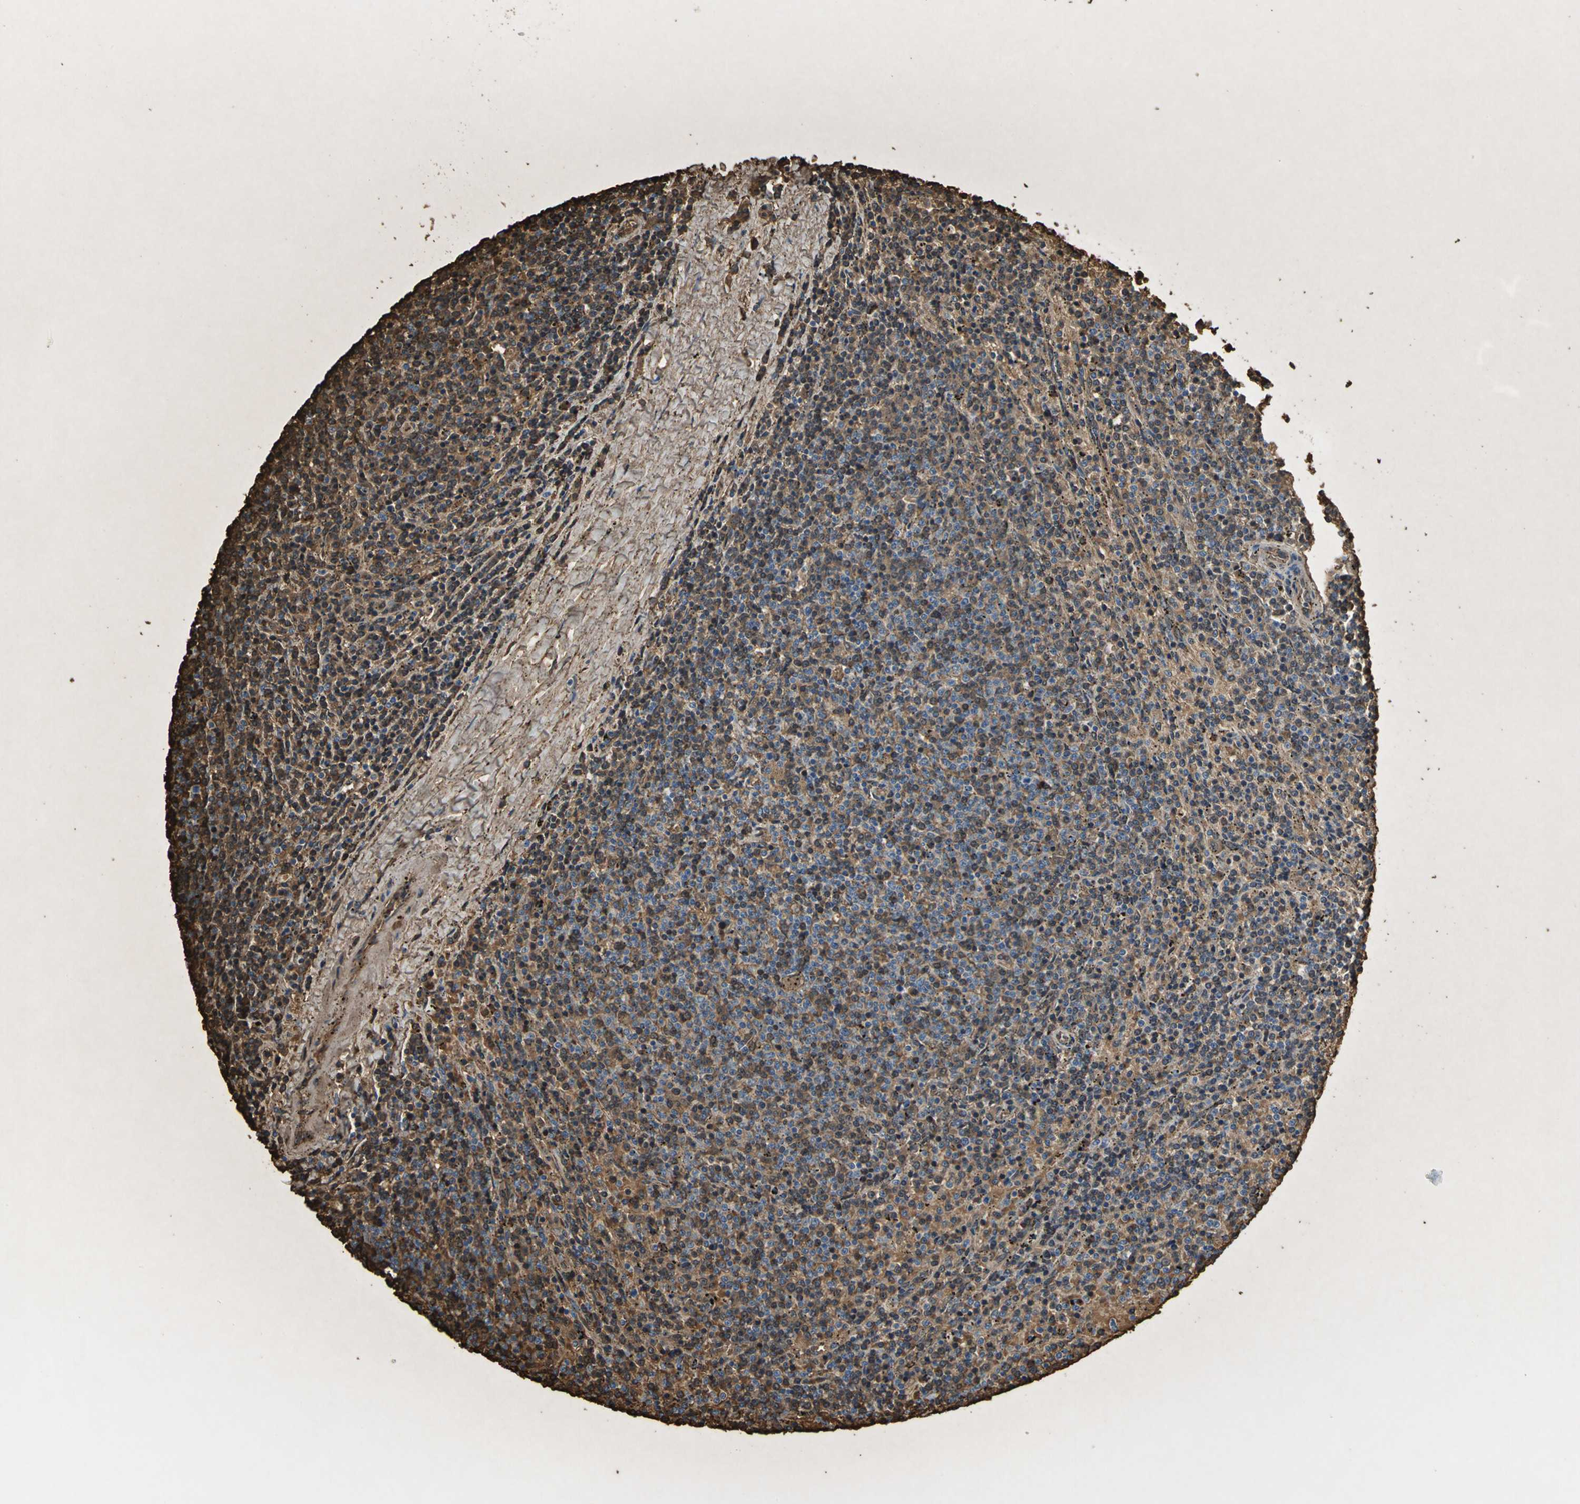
{"staining": {"intensity": "strong", "quantity": ">75%", "location": "cytoplasmic/membranous"}, "tissue": "lymphoma", "cell_type": "Tumor cells", "image_type": "cancer", "snomed": [{"axis": "morphology", "description": "Malignant lymphoma, non-Hodgkin's type, Low grade"}, {"axis": "topography", "description": "Spleen"}], "caption": "Tumor cells reveal high levels of strong cytoplasmic/membranous staining in about >75% of cells in human lymphoma.", "gene": "TREM1", "patient": {"sex": "female", "age": 50}}